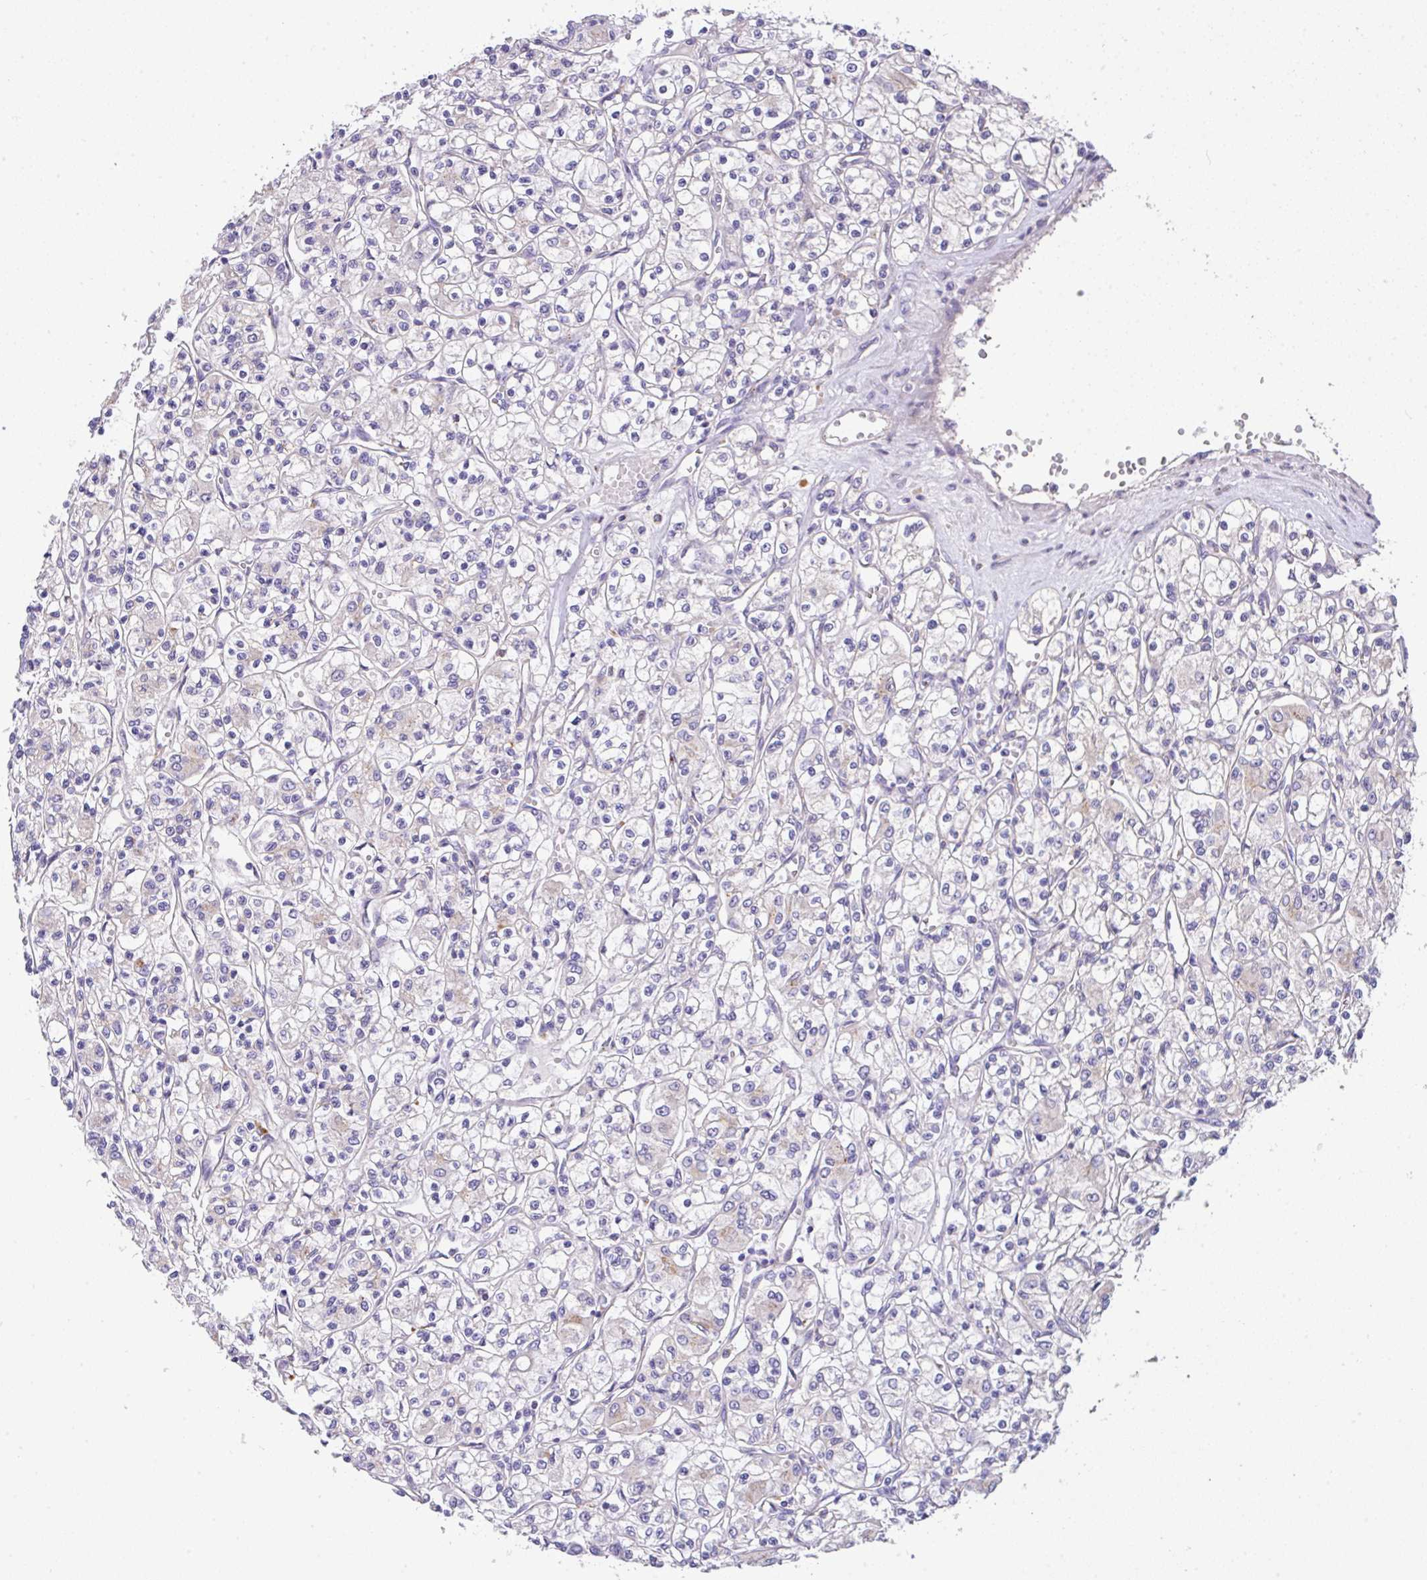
{"staining": {"intensity": "weak", "quantity": "<25%", "location": "cytoplasmic/membranous"}, "tissue": "renal cancer", "cell_type": "Tumor cells", "image_type": "cancer", "snomed": [{"axis": "morphology", "description": "Adenocarcinoma, NOS"}, {"axis": "topography", "description": "Kidney"}], "caption": "This is an immunohistochemistry (IHC) photomicrograph of human renal cancer. There is no staining in tumor cells.", "gene": "EPN3", "patient": {"sex": "female", "age": 59}}